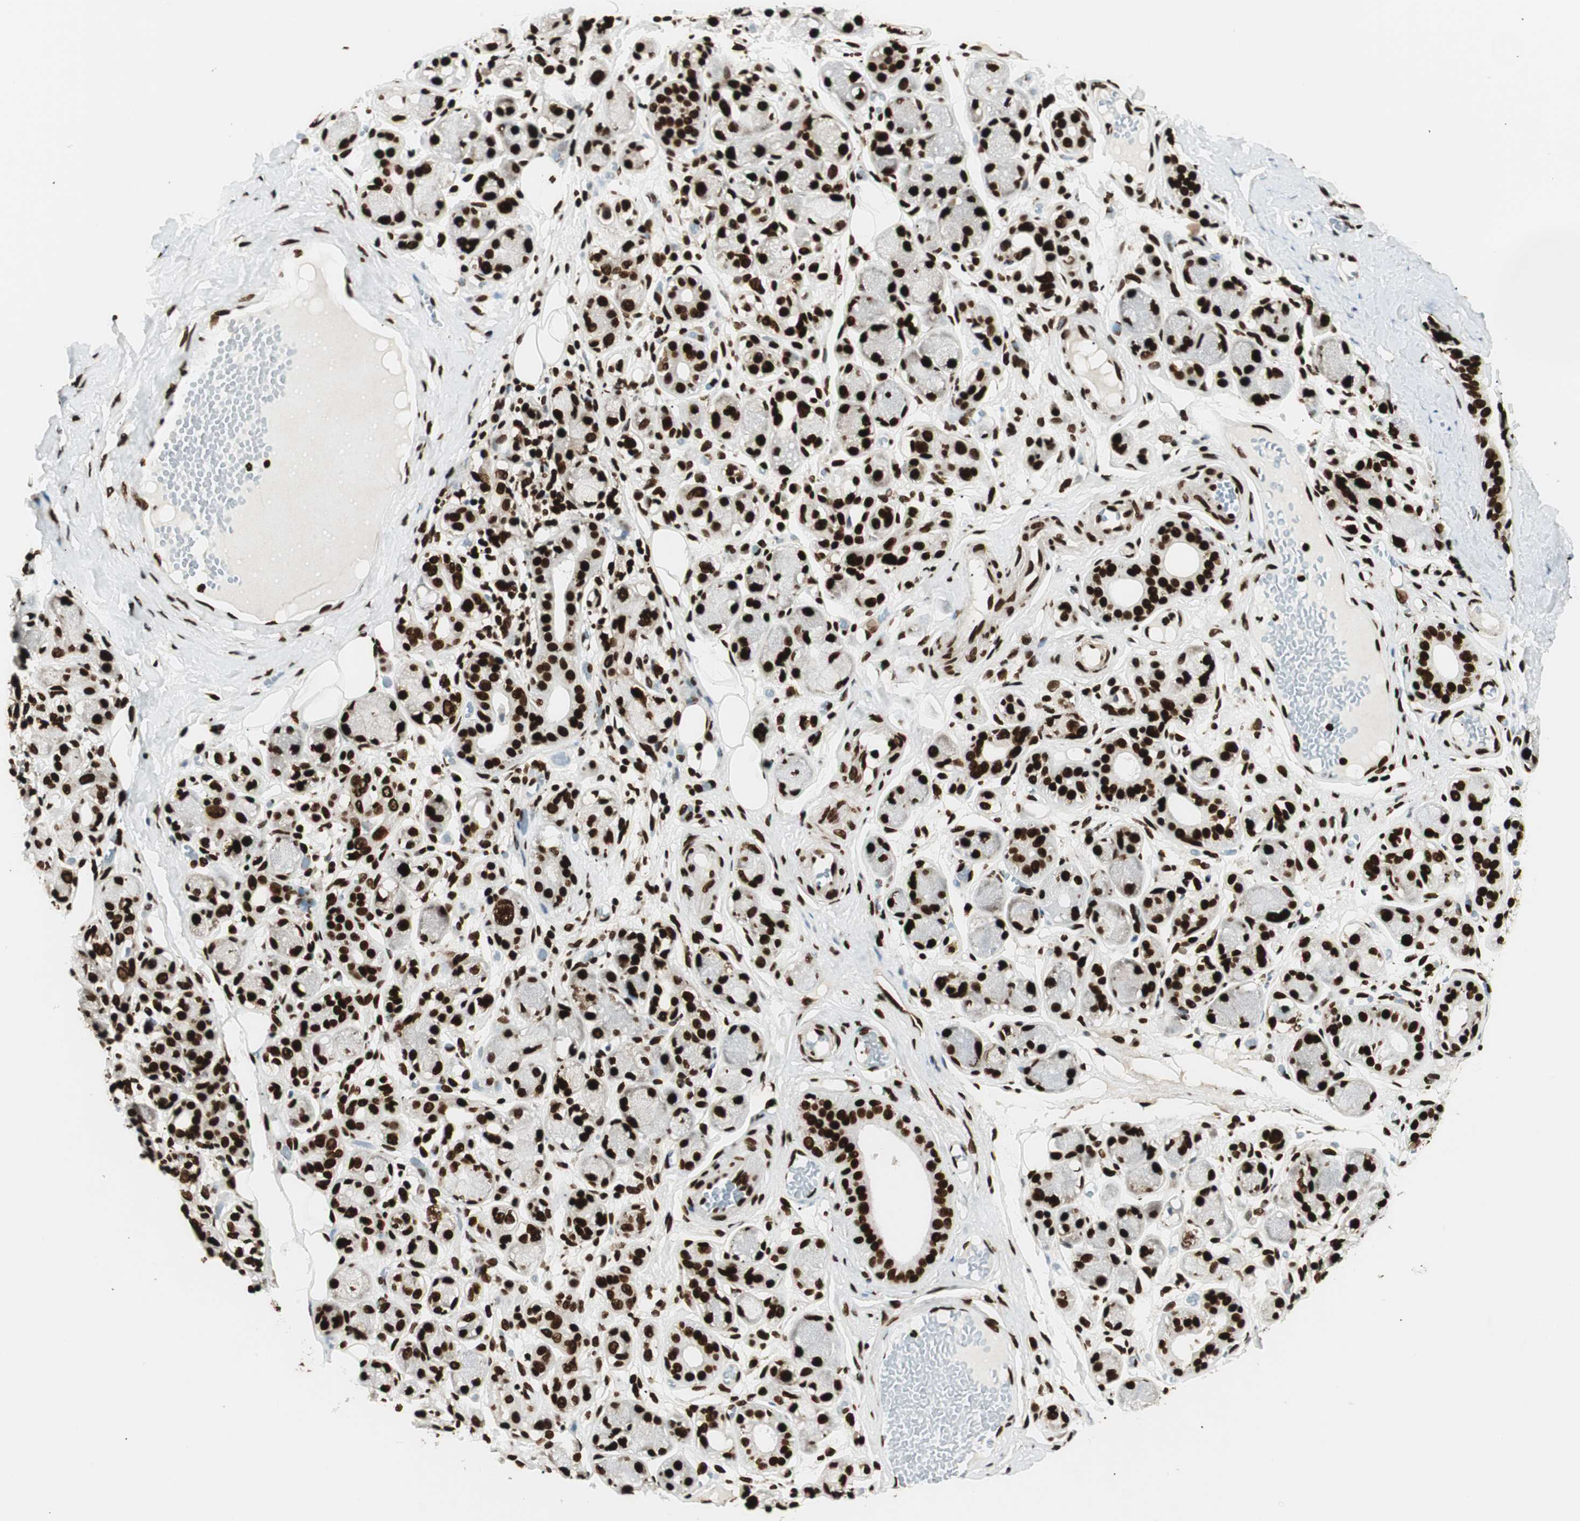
{"staining": {"intensity": "strong", "quantity": ">75%", "location": "nuclear"}, "tissue": "adipose tissue", "cell_type": "Adipocytes", "image_type": "normal", "snomed": [{"axis": "morphology", "description": "Normal tissue, NOS"}, {"axis": "morphology", "description": "Inflammation, NOS"}, {"axis": "topography", "description": "Vascular tissue"}, {"axis": "topography", "description": "Salivary gland"}], "caption": "DAB (3,3'-diaminobenzidine) immunohistochemical staining of unremarkable human adipose tissue shows strong nuclear protein positivity in about >75% of adipocytes. (DAB (3,3'-diaminobenzidine) IHC, brown staining for protein, blue staining for nuclei).", "gene": "EWSR1", "patient": {"sex": "female", "age": 75}}